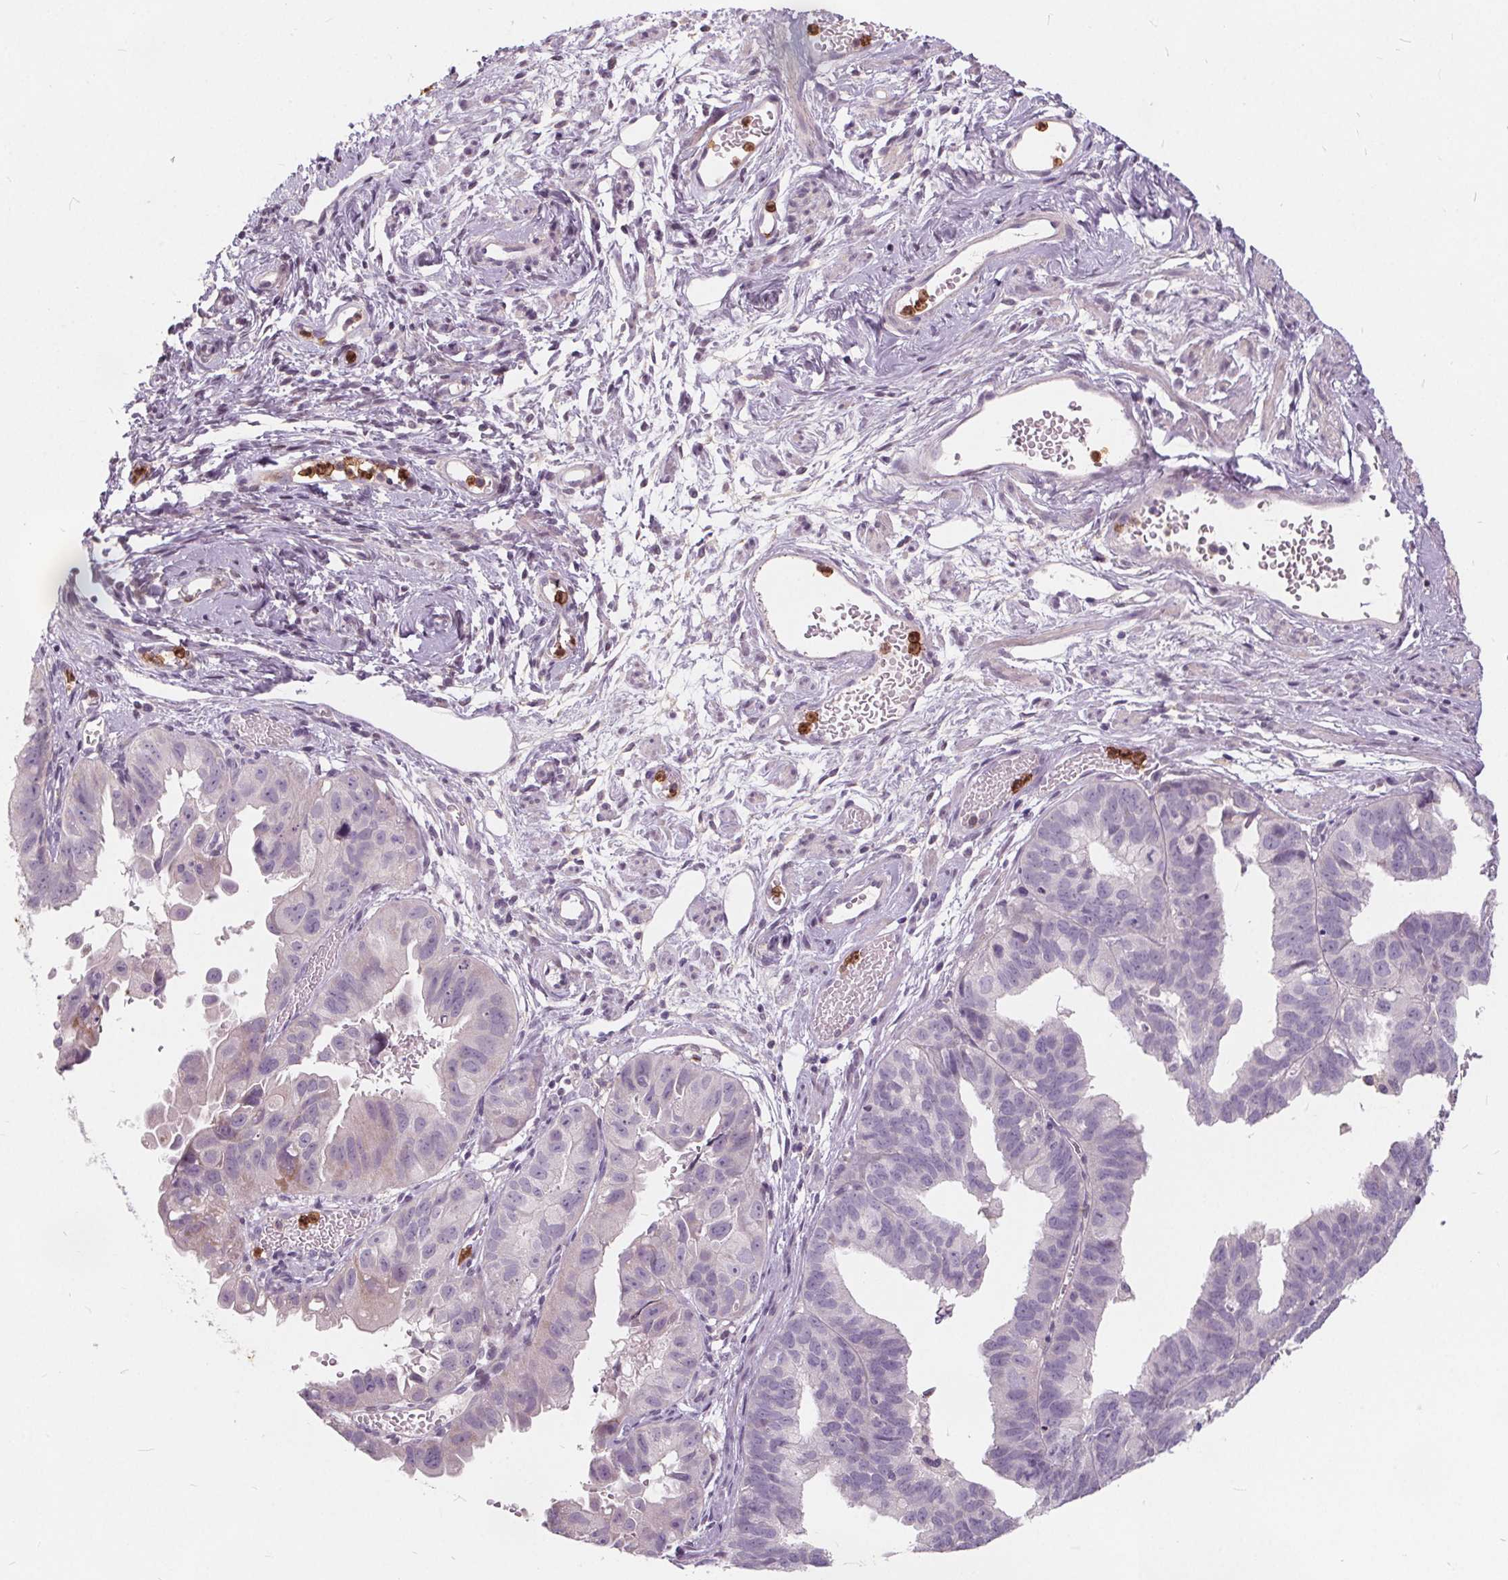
{"staining": {"intensity": "negative", "quantity": "none", "location": "none"}, "tissue": "ovarian cancer", "cell_type": "Tumor cells", "image_type": "cancer", "snomed": [{"axis": "morphology", "description": "Carcinoma, endometroid"}, {"axis": "topography", "description": "Ovary"}], "caption": "This is an IHC histopathology image of endometroid carcinoma (ovarian). There is no positivity in tumor cells.", "gene": "HAAO", "patient": {"sex": "female", "age": 85}}